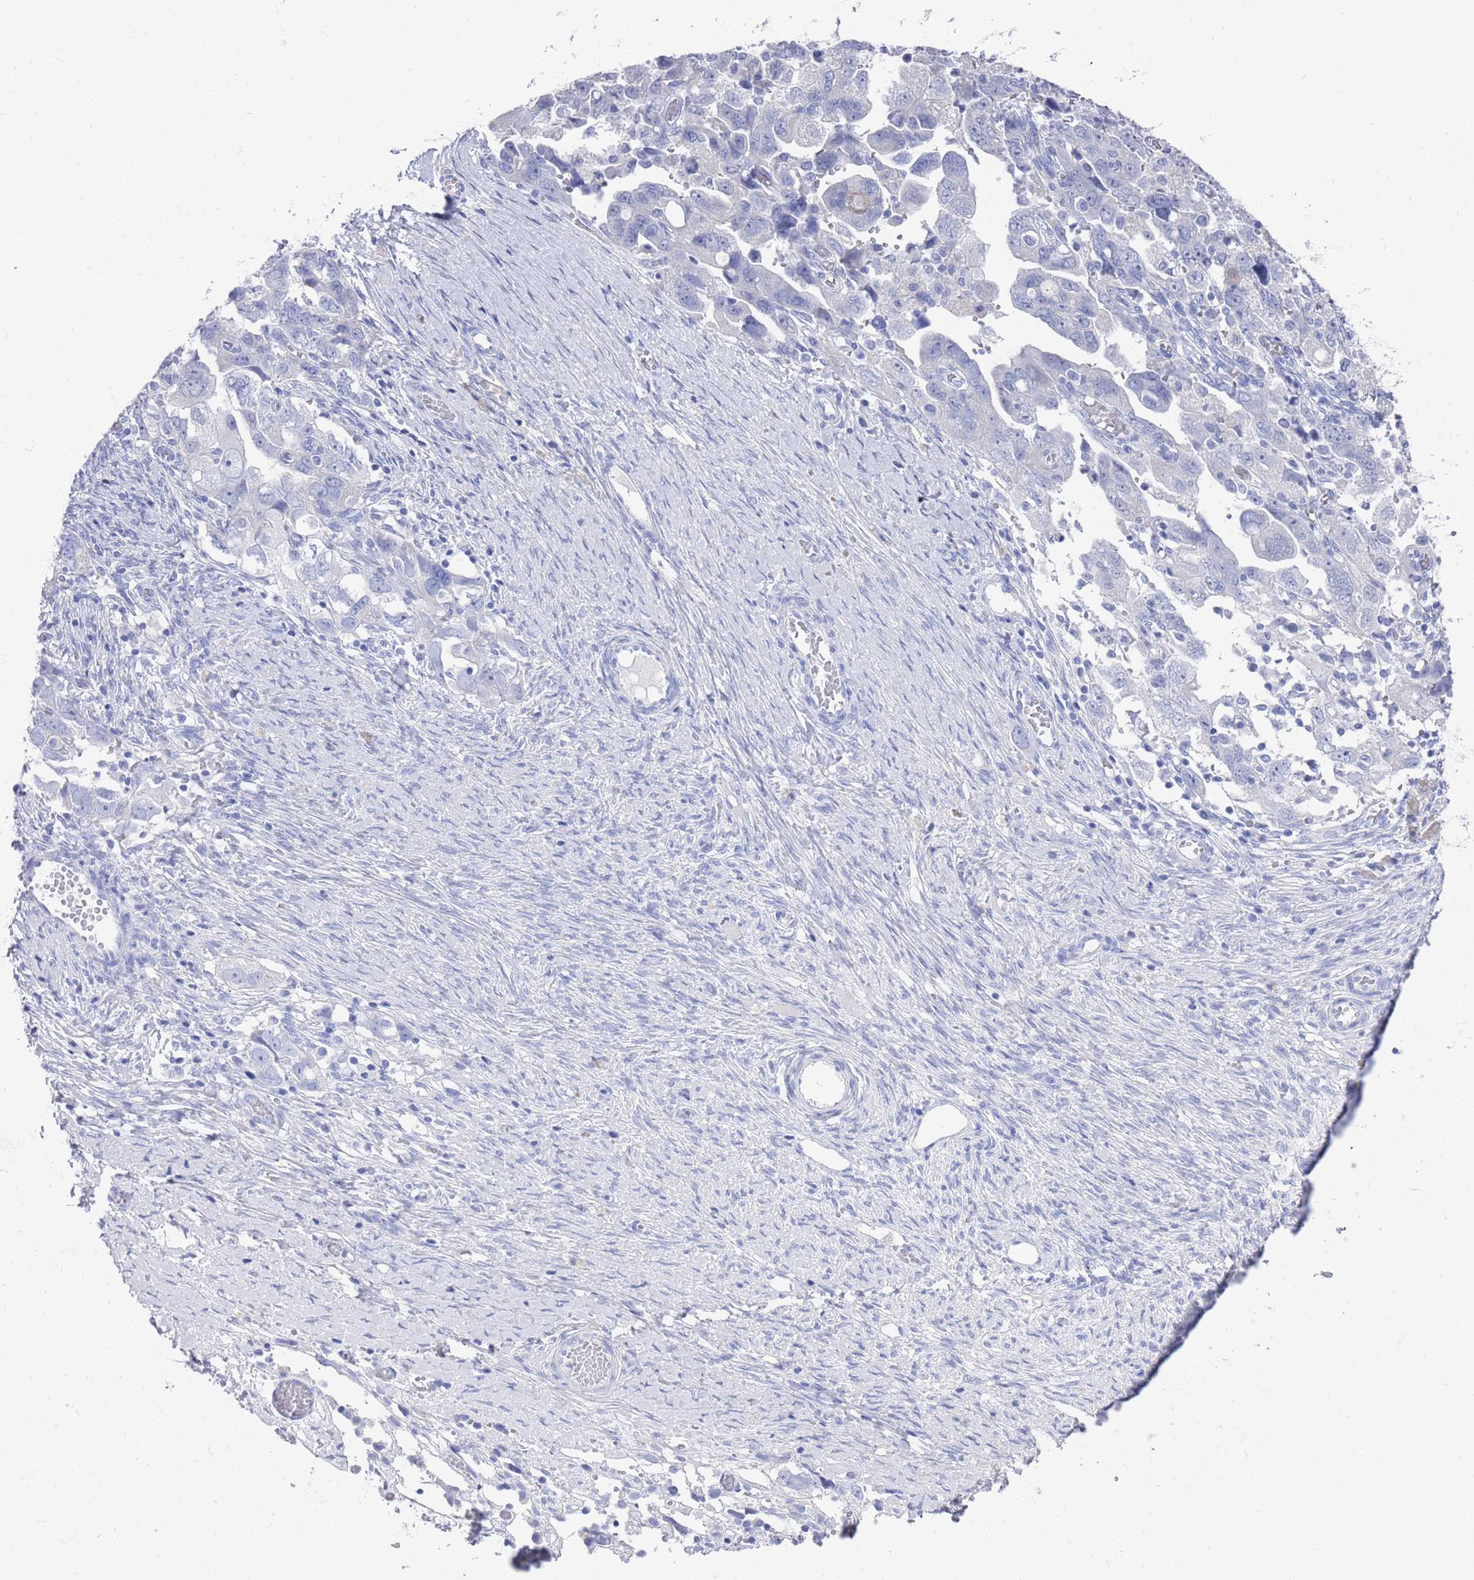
{"staining": {"intensity": "negative", "quantity": "none", "location": "none"}, "tissue": "ovarian cancer", "cell_type": "Tumor cells", "image_type": "cancer", "snomed": [{"axis": "morphology", "description": "Carcinoma, NOS"}, {"axis": "morphology", "description": "Cystadenocarcinoma, serous, NOS"}, {"axis": "topography", "description": "Ovary"}], "caption": "The immunohistochemistry (IHC) micrograph has no significant staining in tumor cells of serous cystadenocarcinoma (ovarian) tissue.", "gene": "MTMR2", "patient": {"sex": "female", "age": 69}}